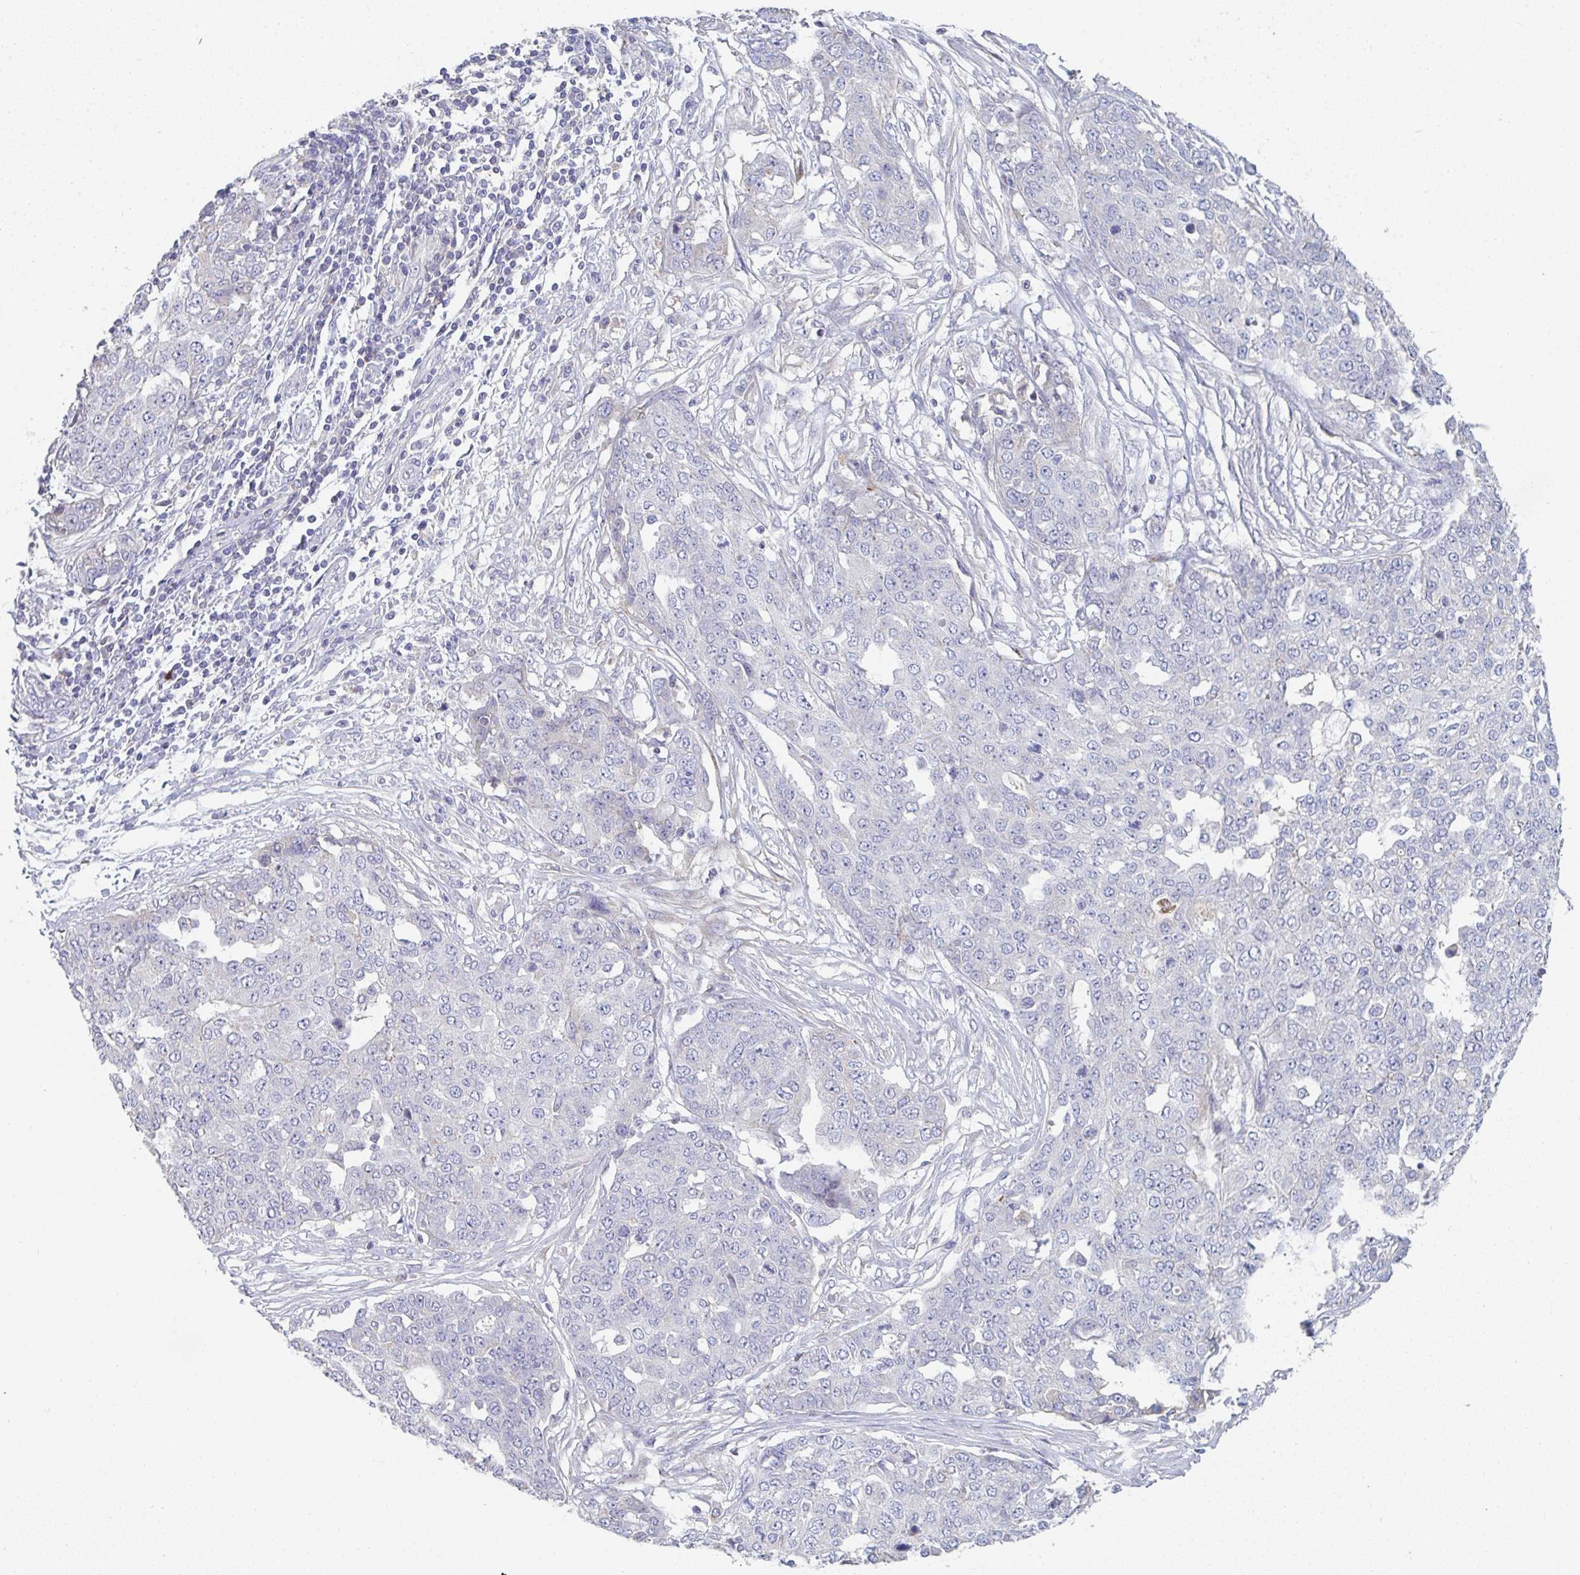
{"staining": {"intensity": "negative", "quantity": "none", "location": "none"}, "tissue": "ovarian cancer", "cell_type": "Tumor cells", "image_type": "cancer", "snomed": [{"axis": "morphology", "description": "Cystadenocarcinoma, serous, NOS"}, {"axis": "topography", "description": "Soft tissue"}, {"axis": "topography", "description": "Ovary"}], "caption": "DAB immunohistochemical staining of ovarian serous cystadenocarcinoma exhibits no significant staining in tumor cells. Nuclei are stained in blue.", "gene": "HGFAC", "patient": {"sex": "female", "age": 57}}